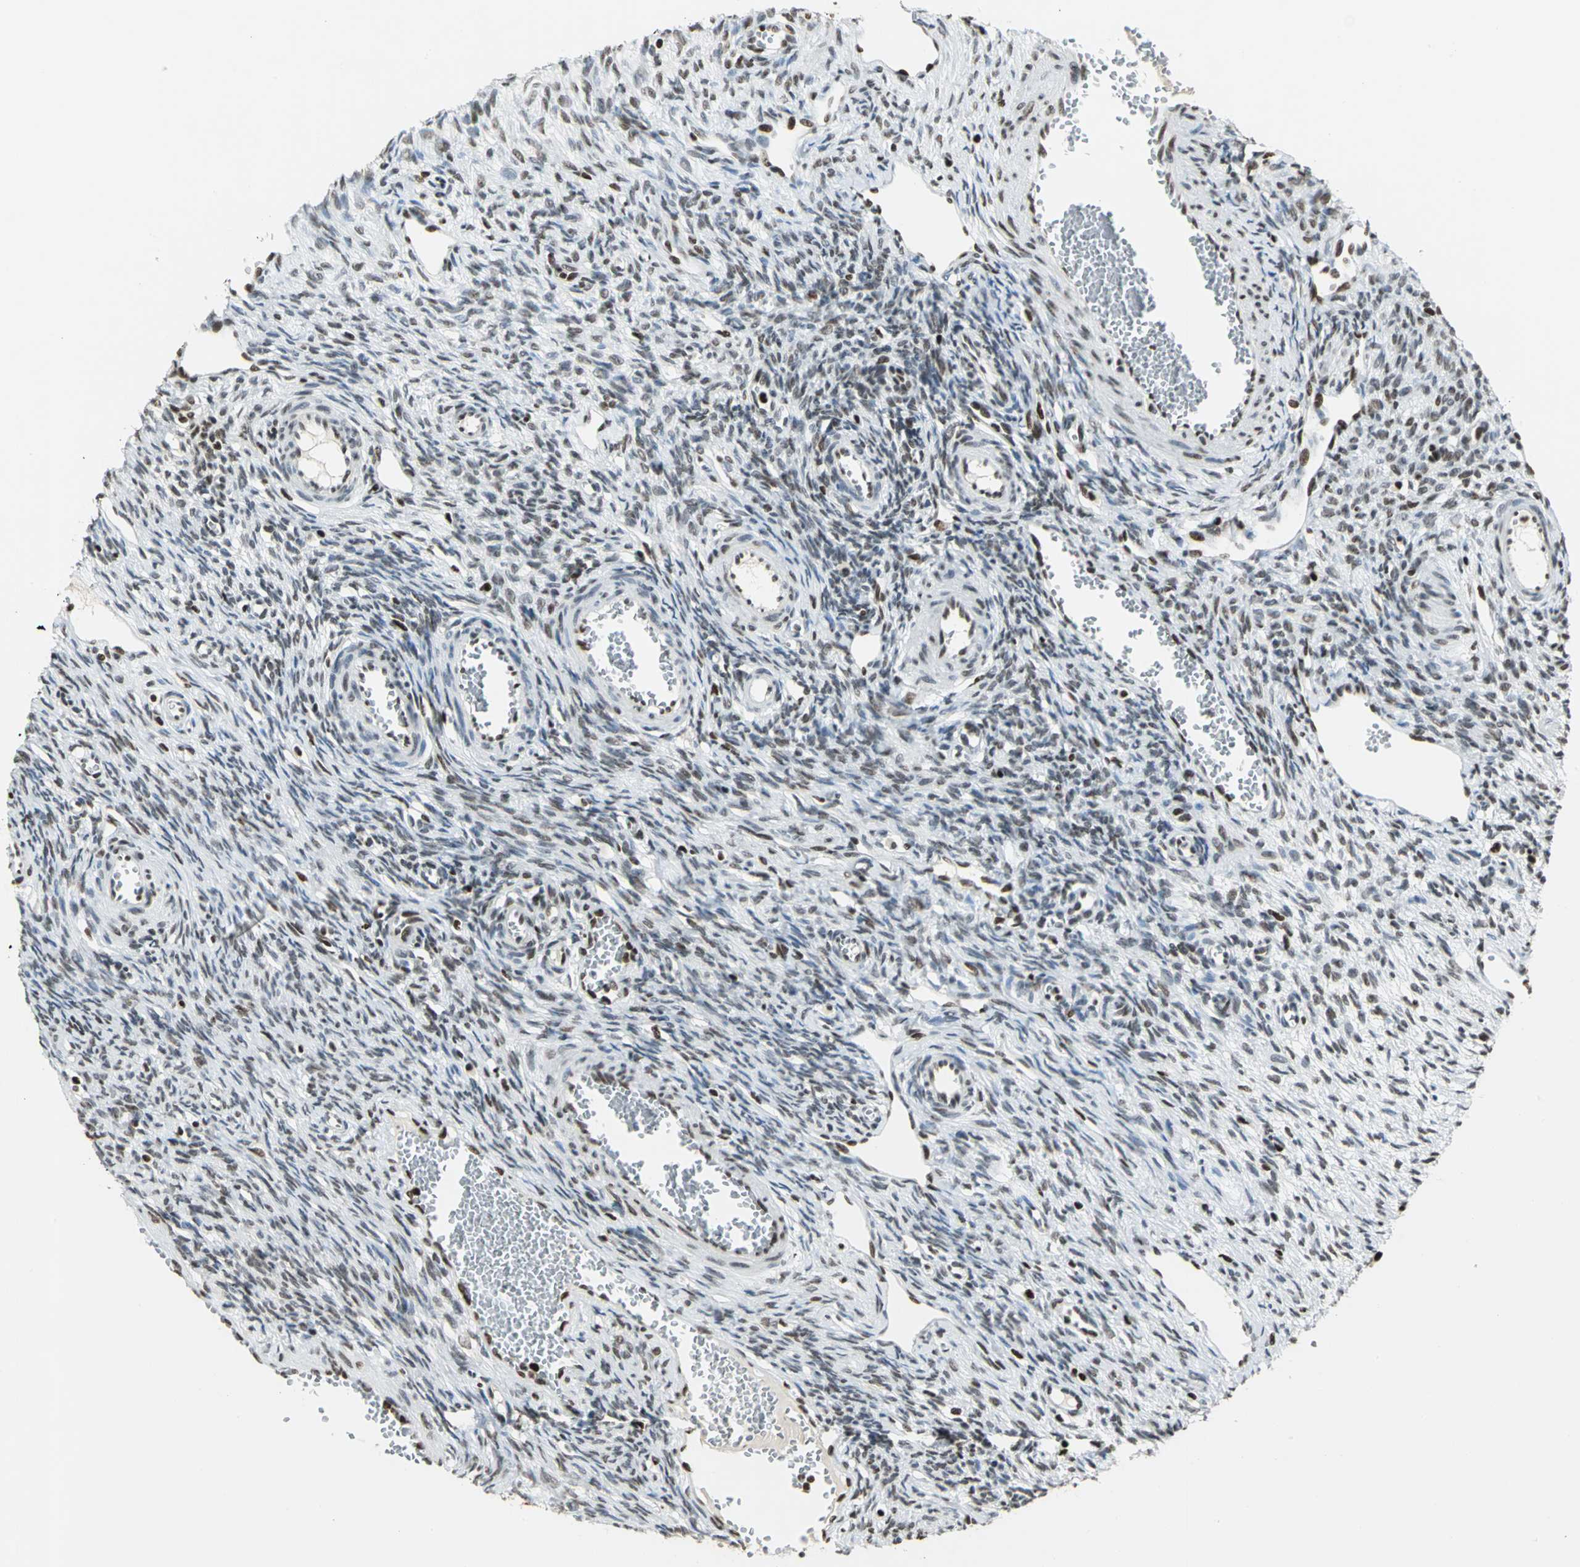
{"staining": {"intensity": "moderate", "quantity": "25%-75%", "location": "nuclear"}, "tissue": "ovary", "cell_type": "Ovarian stroma cells", "image_type": "normal", "snomed": [{"axis": "morphology", "description": "Normal tissue, NOS"}, {"axis": "topography", "description": "Ovary"}], "caption": "Protein expression analysis of unremarkable ovary displays moderate nuclear expression in approximately 25%-75% of ovarian stroma cells. (Stains: DAB (3,3'-diaminobenzidine) in brown, nuclei in blue, Microscopy: brightfield microscopy at high magnification).", "gene": "HNRNPD", "patient": {"sex": "female", "age": 33}}